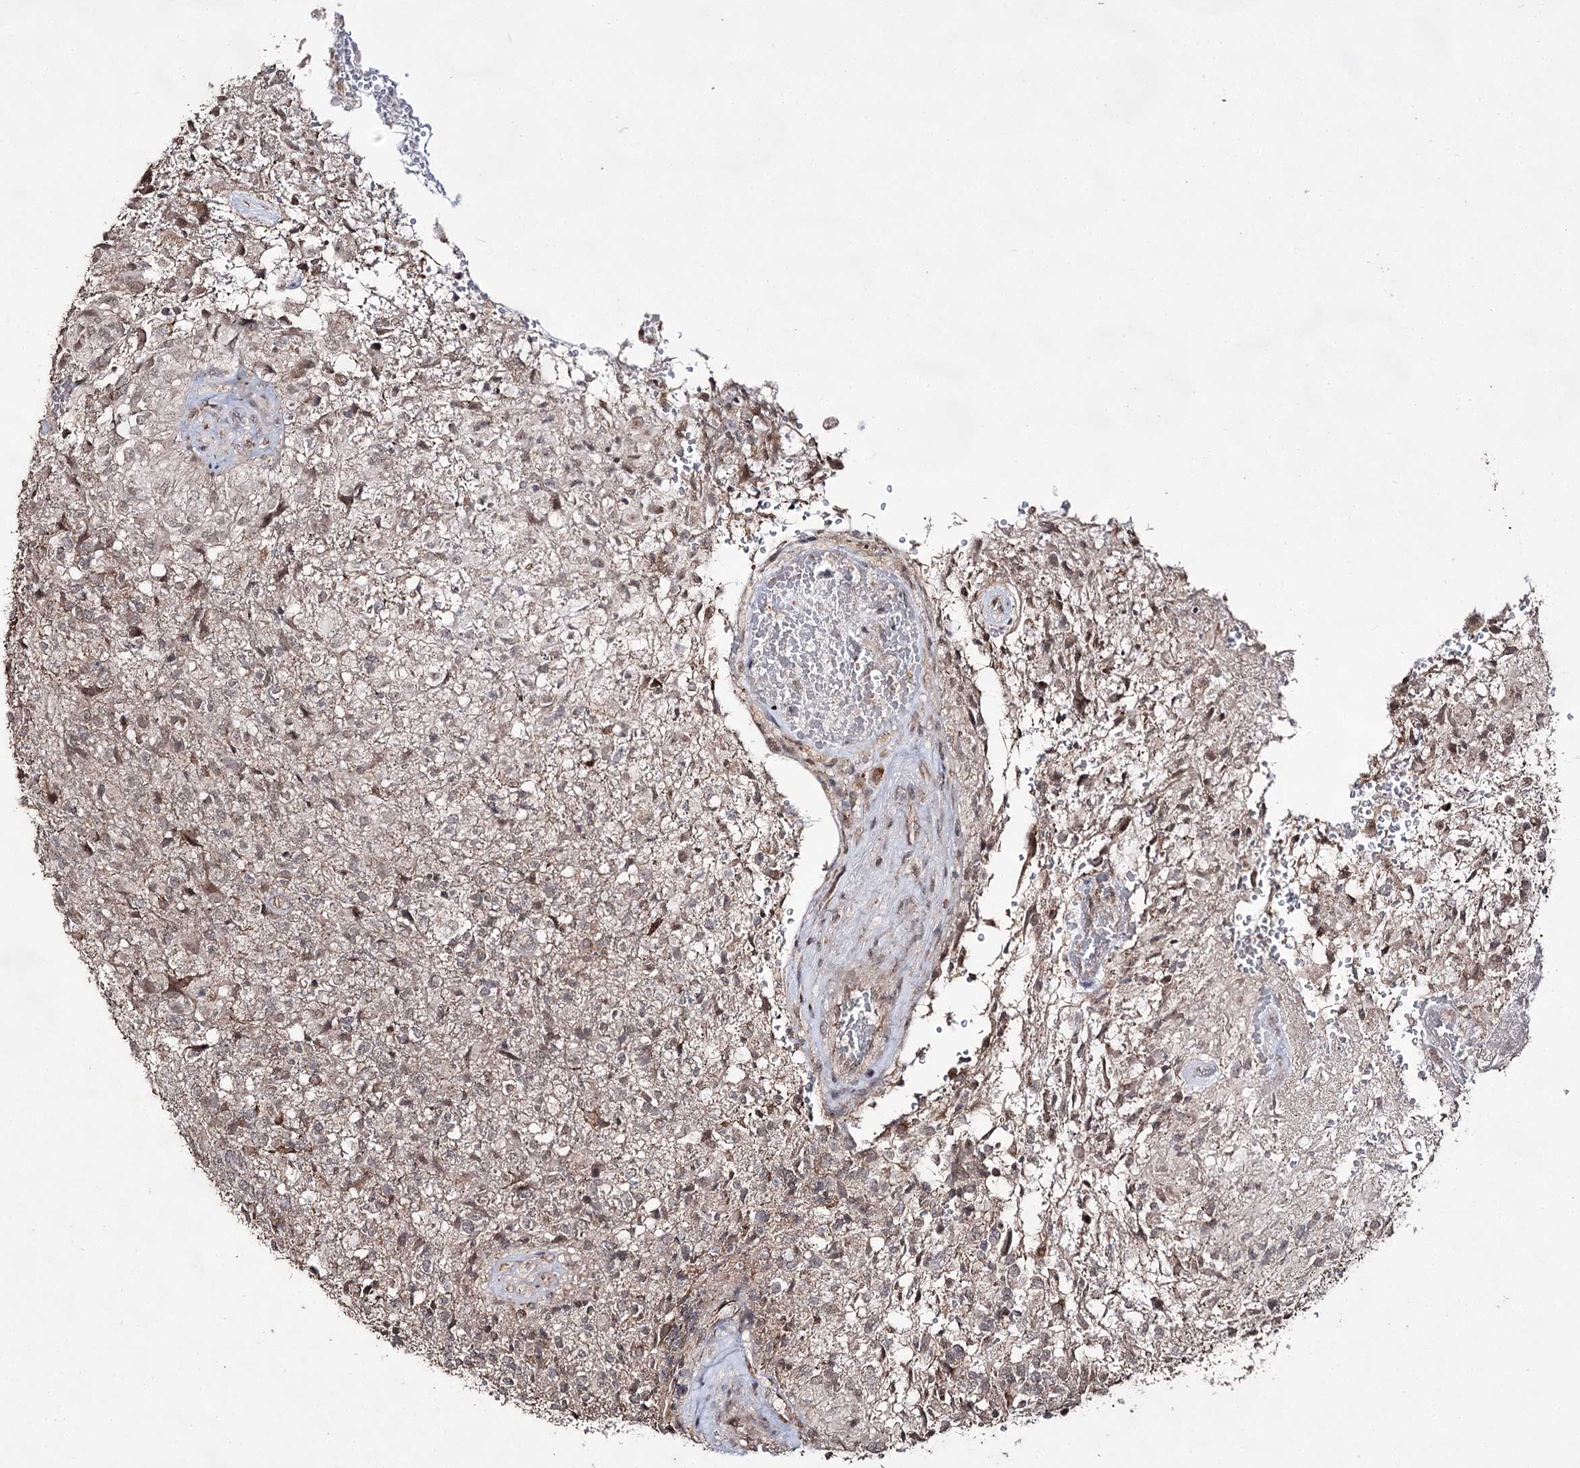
{"staining": {"intensity": "negative", "quantity": "none", "location": "none"}, "tissue": "glioma", "cell_type": "Tumor cells", "image_type": "cancer", "snomed": [{"axis": "morphology", "description": "Glioma, malignant, High grade"}, {"axis": "topography", "description": "Brain"}], "caption": "The histopathology image demonstrates no staining of tumor cells in malignant glioma (high-grade).", "gene": "ACTR6", "patient": {"sex": "male", "age": 56}}